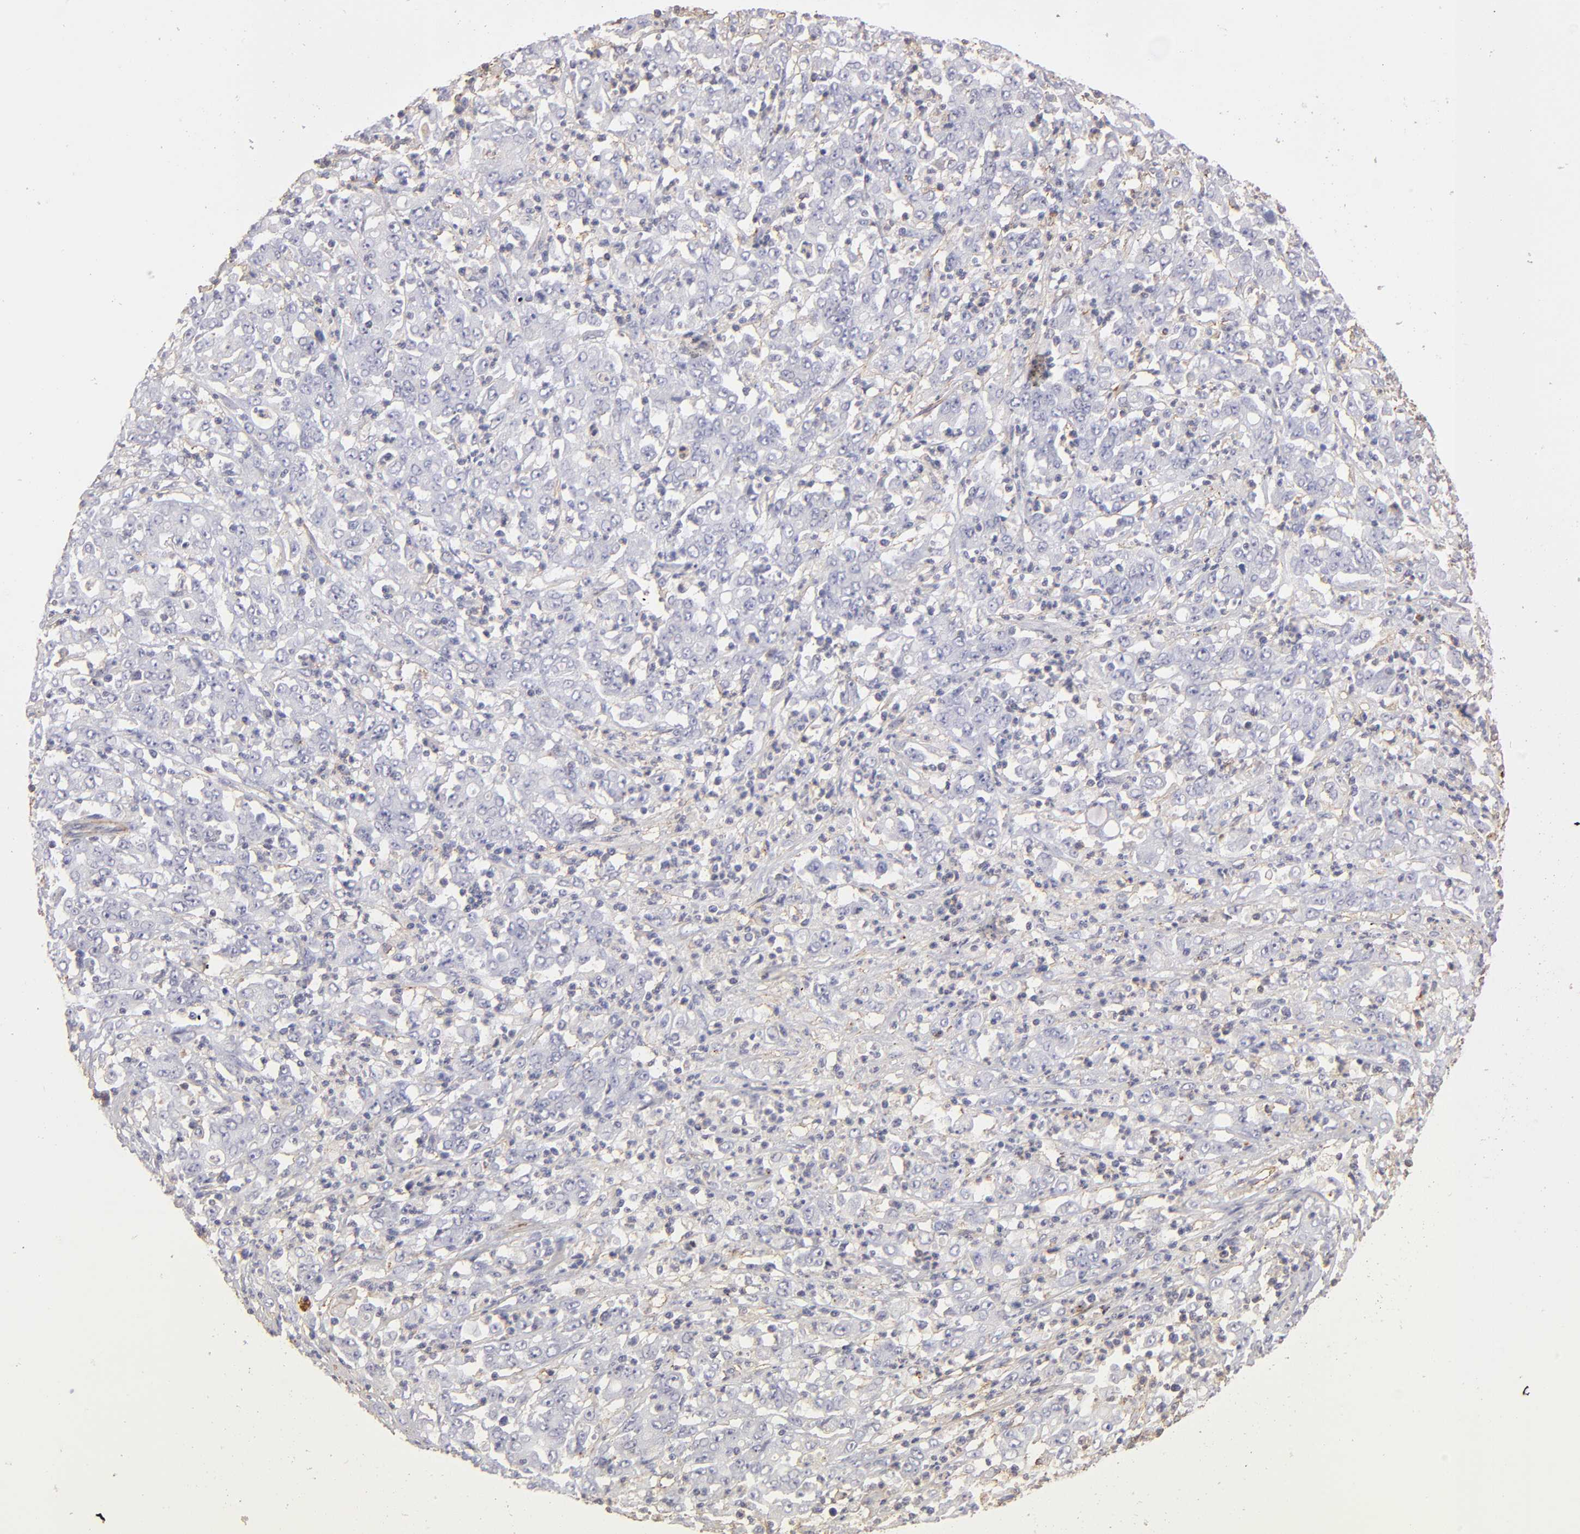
{"staining": {"intensity": "negative", "quantity": "none", "location": "none"}, "tissue": "stomach cancer", "cell_type": "Tumor cells", "image_type": "cancer", "snomed": [{"axis": "morphology", "description": "Adenocarcinoma, NOS"}, {"axis": "topography", "description": "Stomach, lower"}], "caption": "This is an IHC photomicrograph of stomach cancer (adenocarcinoma). There is no expression in tumor cells.", "gene": "ABCB1", "patient": {"sex": "female", "age": 71}}